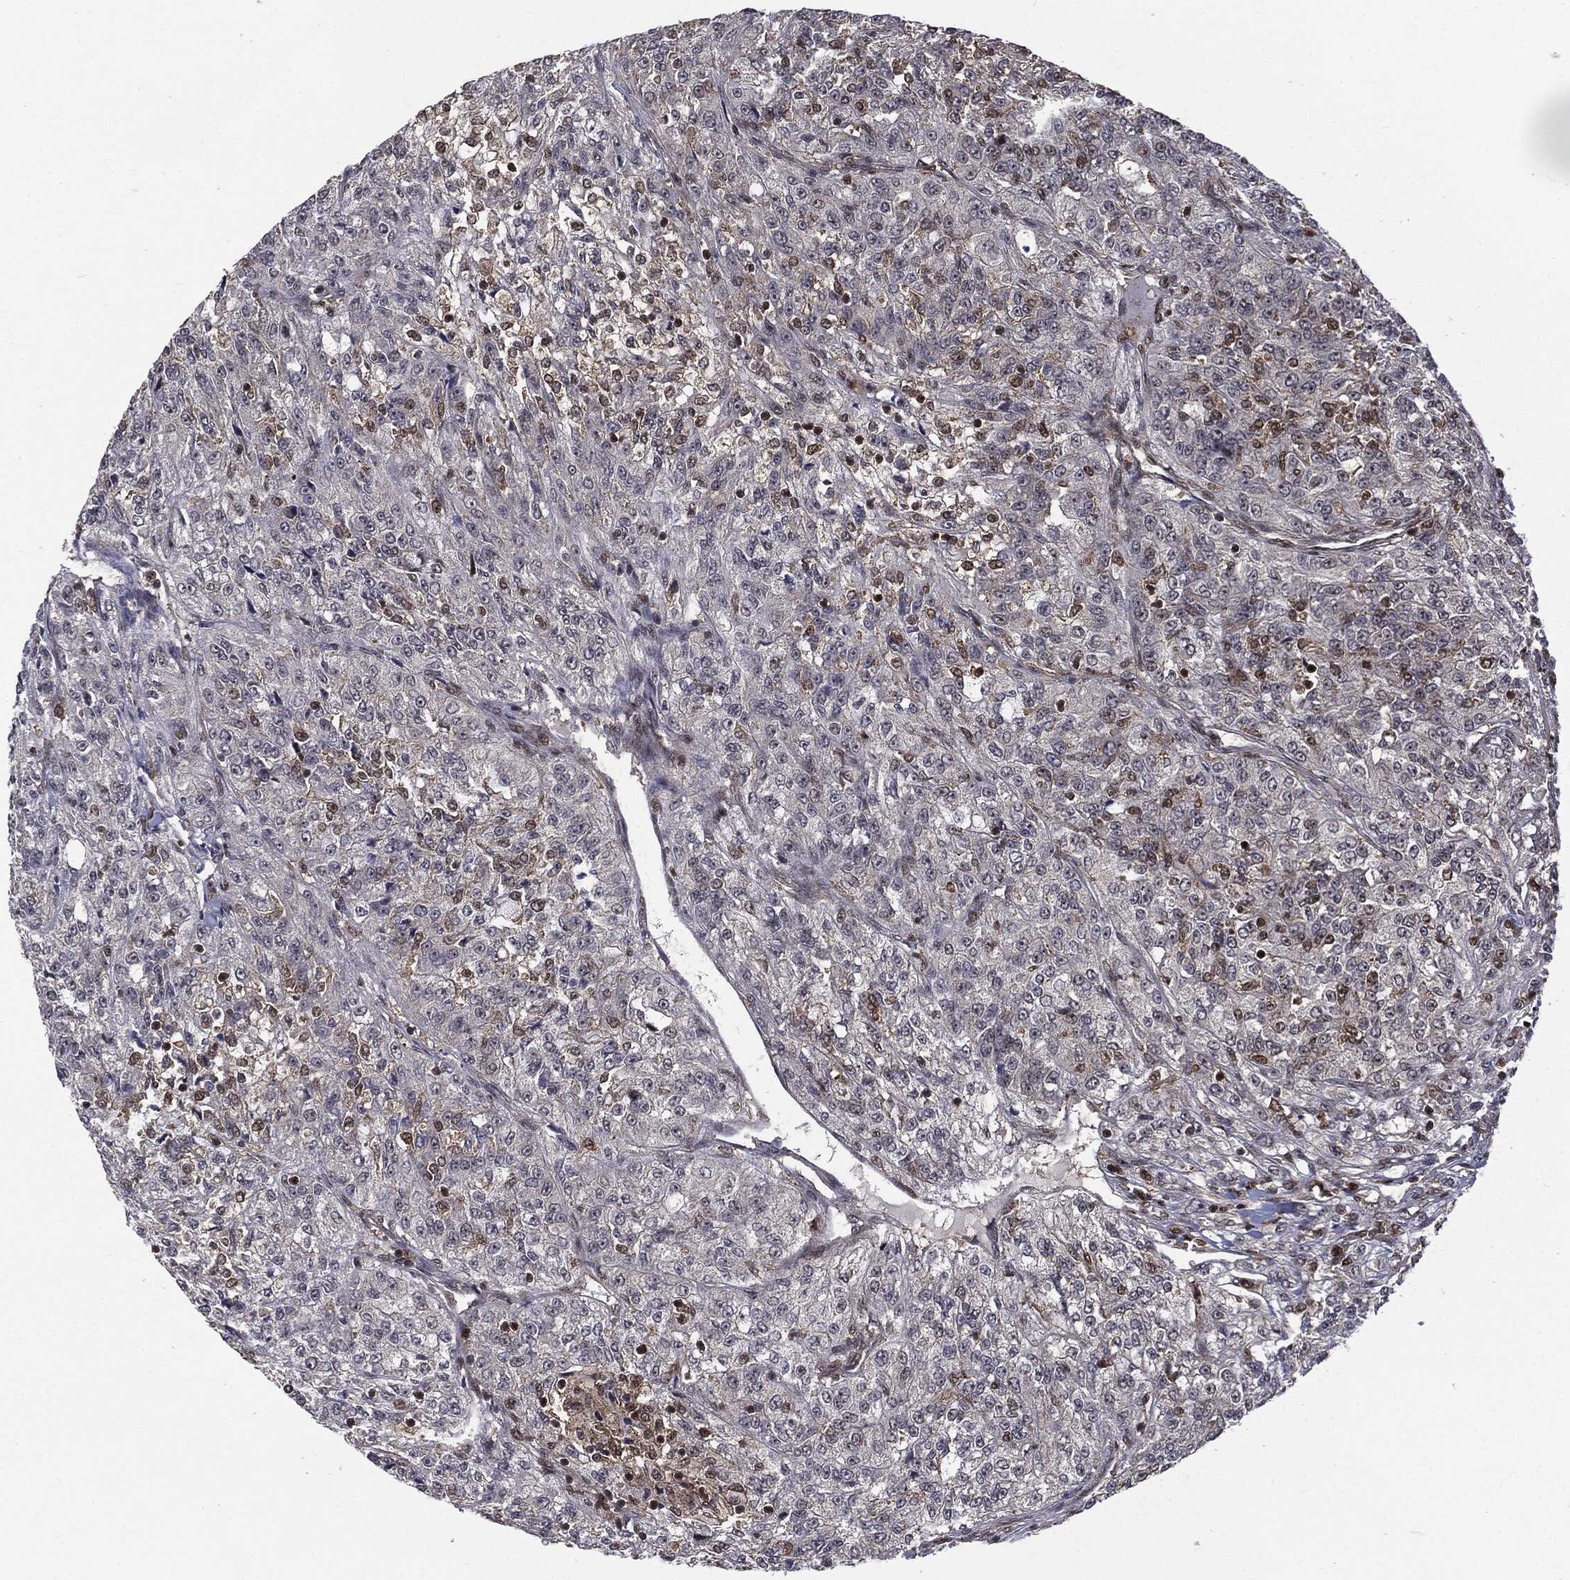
{"staining": {"intensity": "negative", "quantity": "none", "location": "none"}, "tissue": "renal cancer", "cell_type": "Tumor cells", "image_type": "cancer", "snomed": [{"axis": "morphology", "description": "Adenocarcinoma, NOS"}, {"axis": "topography", "description": "Kidney"}], "caption": "Renal adenocarcinoma stained for a protein using immunohistochemistry (IHC) exhibits no positivity tumor cells.", "gene": "PTPA", "patient": {"sex": "female", "age": 63}}